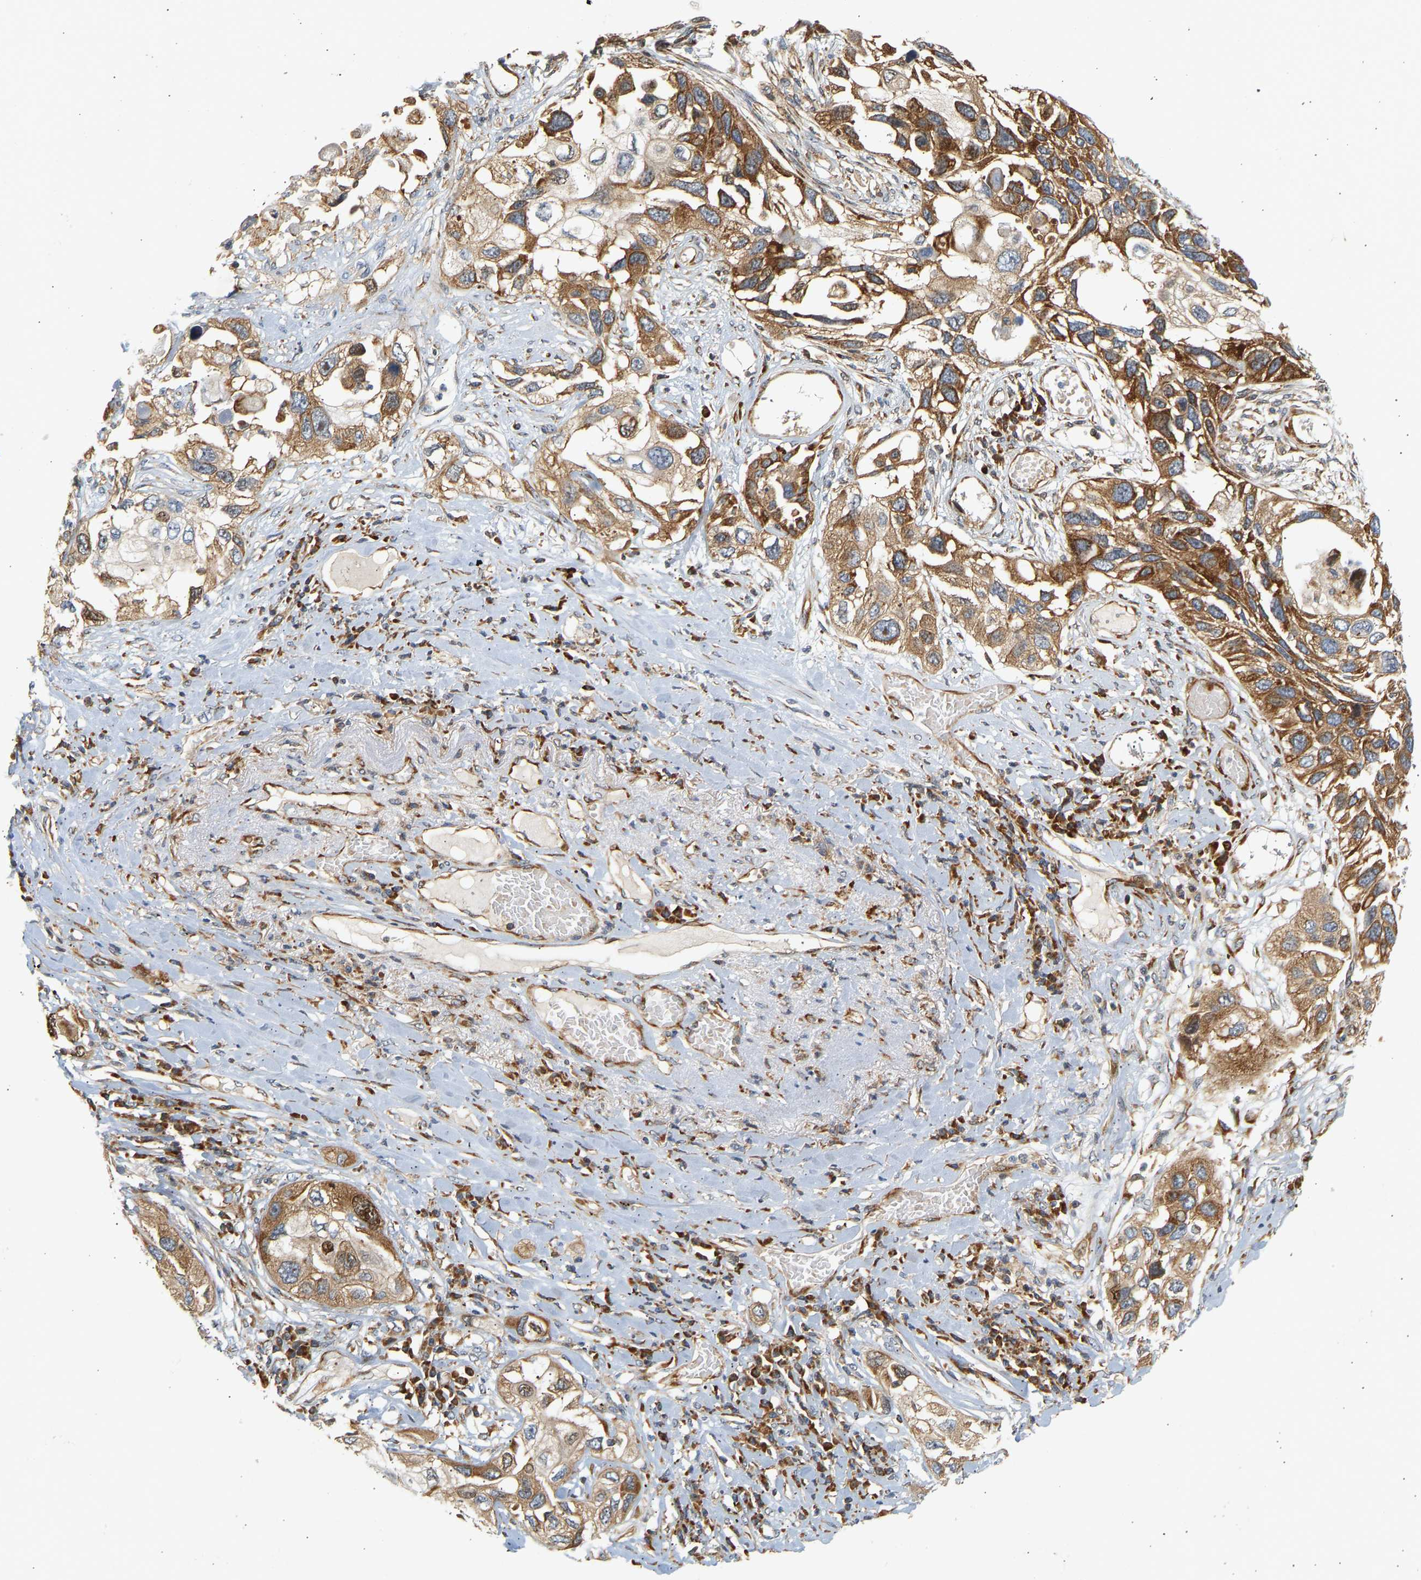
{"staining": {"intensity": "moderate", "quantity": ">75%", "location": "cytoplasmic/membranous"}, "tissue": "lung cancer", "cell_type": "Tumor cells", "image_type": "cancer", "snomed": [{"axis": "morphology", "description": "Squamous cell carcinoma, NOS"}, {"axis": "topography", "description": "Lung"}], "caption": "Immunohistochemical staining of human lung squamous cell carcinoma shows medium levels of moderate cytoplasmic/membranous protein positivity in approximately >75% of tumor cells. Using DAB (brown) and hematoxylin (blue) stains, captured at high magnification using brightfield microscopy.", "gene": "RPS14", "patient": {"sex": "male", "age": 71}}